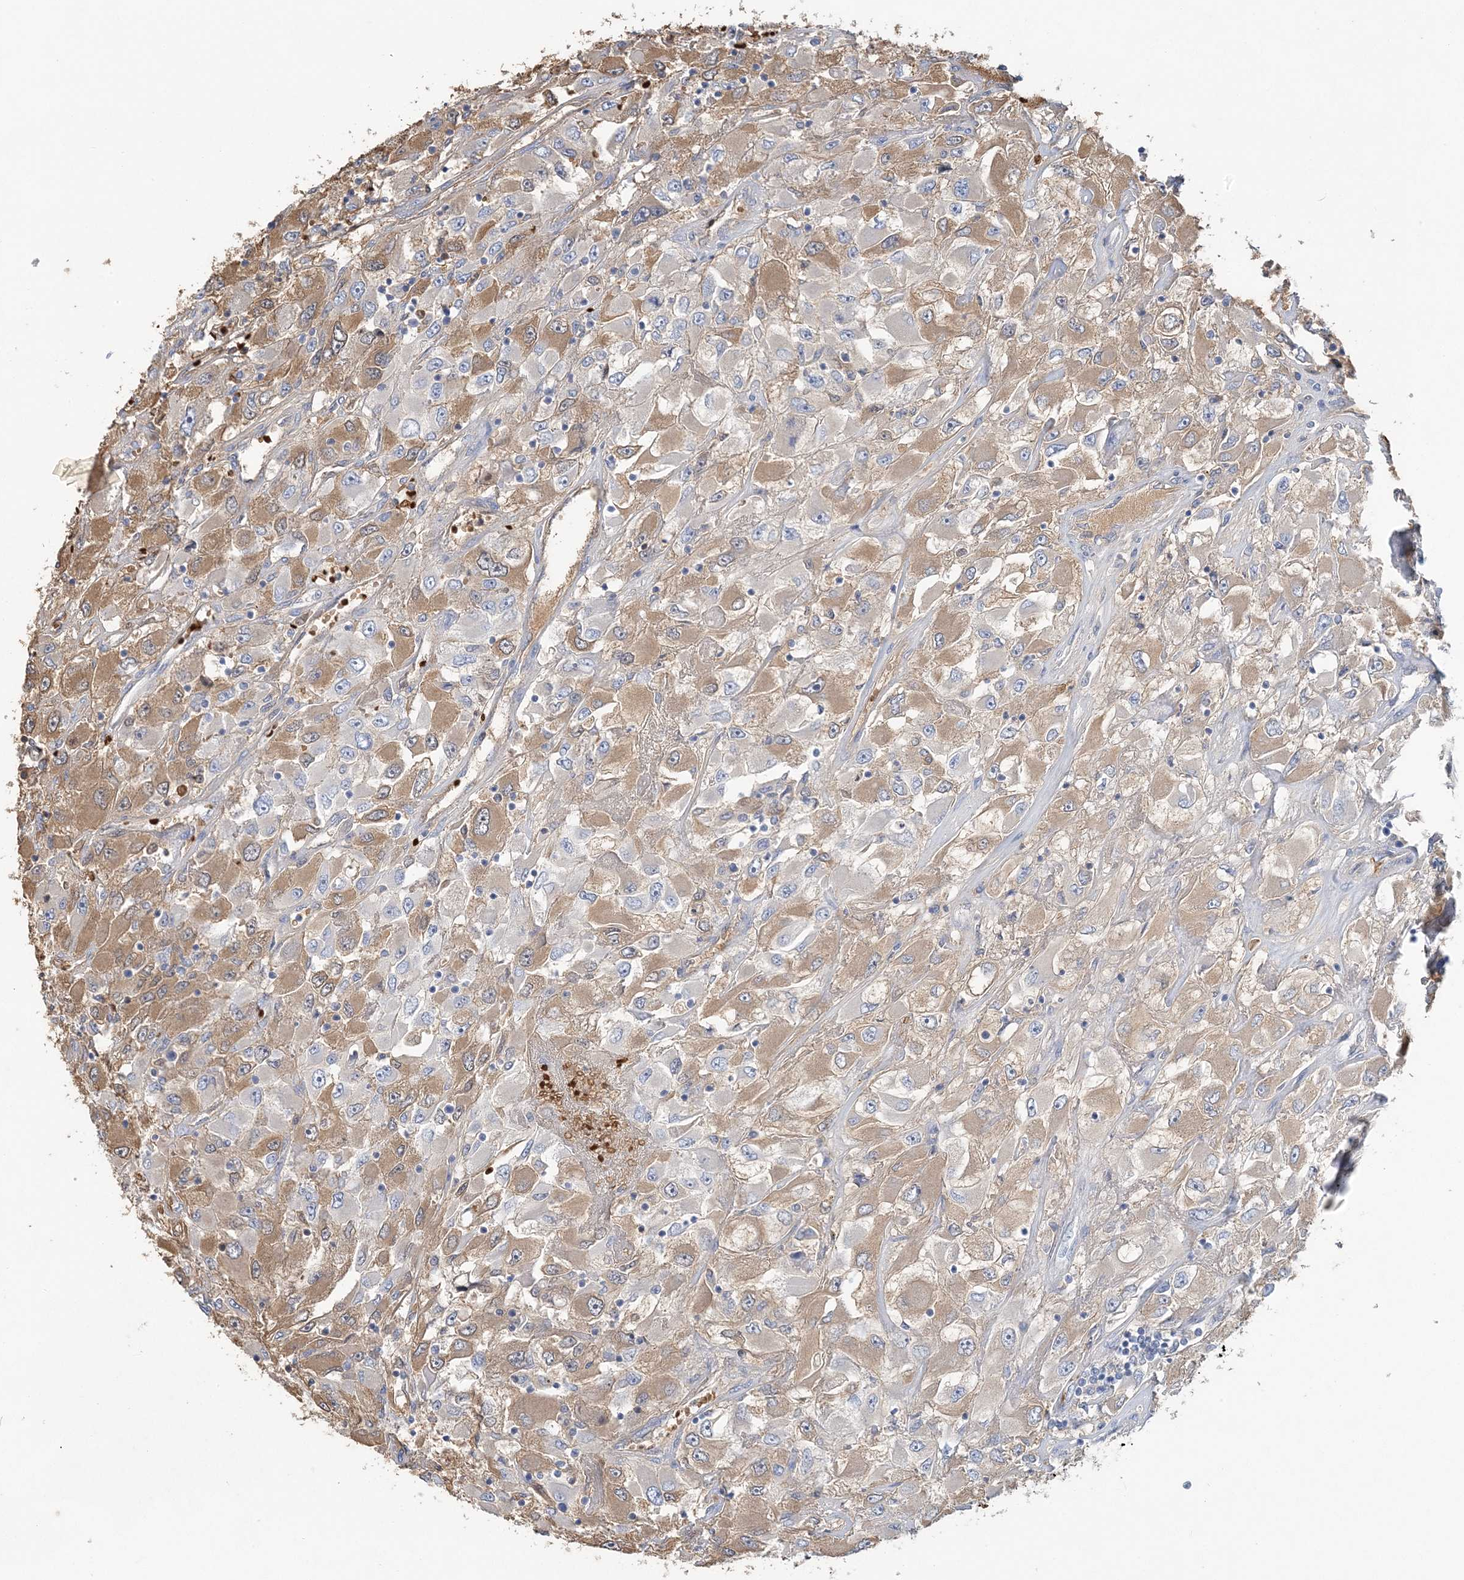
{"staining": {"intensity": "moderate", "quantity": "<25%", "location": "cytoplasmic/membranous"}, "tissue": "renal cancer", "cell_type": "Tumor cells", "image_type": "cancer", "snomed": [{"axis": "morphology", "description": "Adenocarcinoma, NOS"}, {"axis": "topography", "description": "Kidney"}], "caption": "Protein staining shows moderate cytoplasmic/membranous positivity in approximately <25% of tumor cells in renal adenocarcinoma.", "gene": "HBD", "patient": {"sex": "female", "age": 52}}